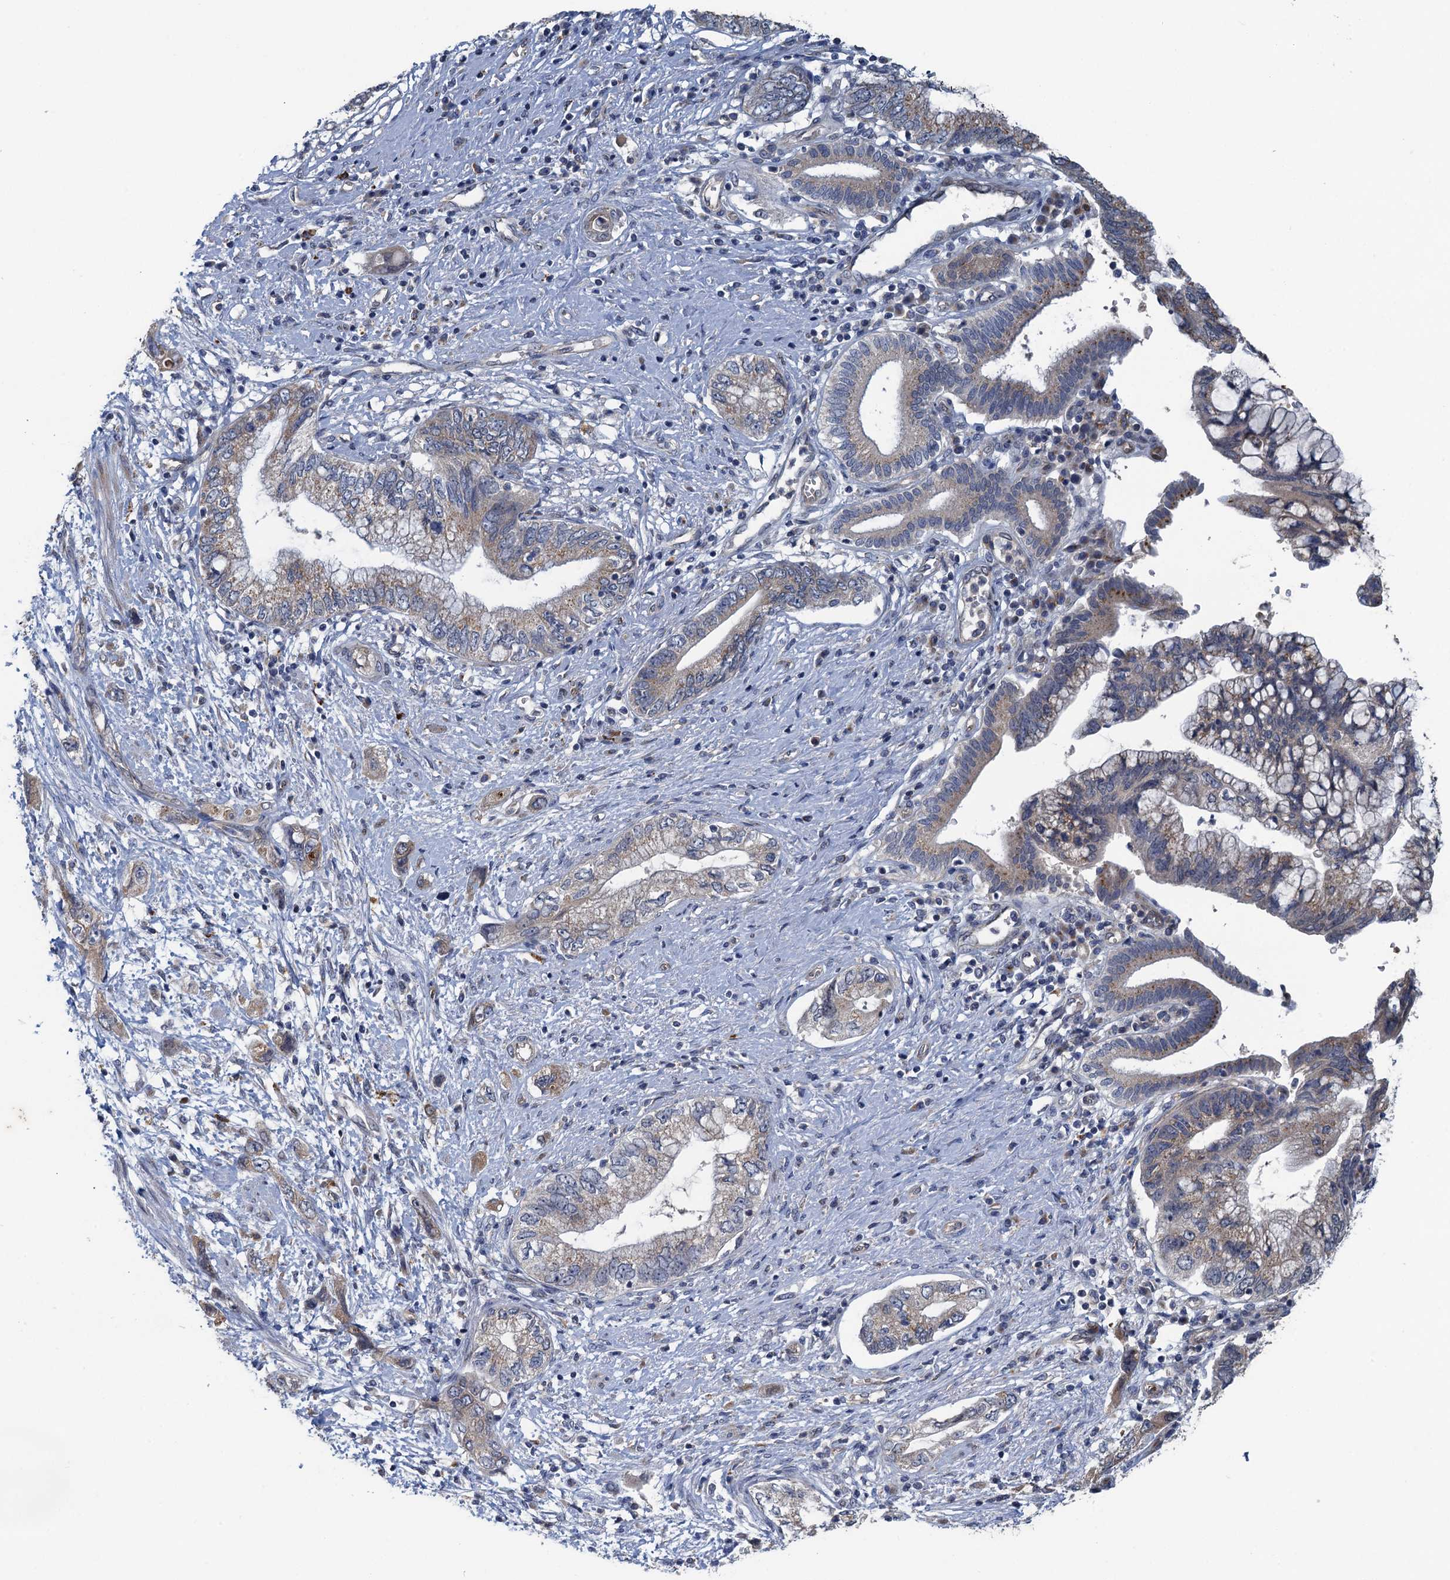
{"staining": {"intensity": "weak", "quantity": "25%-75%", "location": "cytoplasmic/membranous"}, "tissue": "pancreatic cancer", "cell_type": "Tumor cells", "image_type": "cancer", "snomed": [{"axis": "morphology", "description": "Adenocarcinoma, NOS"}, {"axis": "topography", "description": "Pancreas"}], "caption": "Pancreatic adenocarcinoma tissue reveals weak cytoplasmic/membranous expression in approximately 25%-75% of tumor cells (Brightfield microscopy of DAB IHC at high magnification).", "gene": "KBTBD8", "patient": {"sex": "female", "age": 73}}